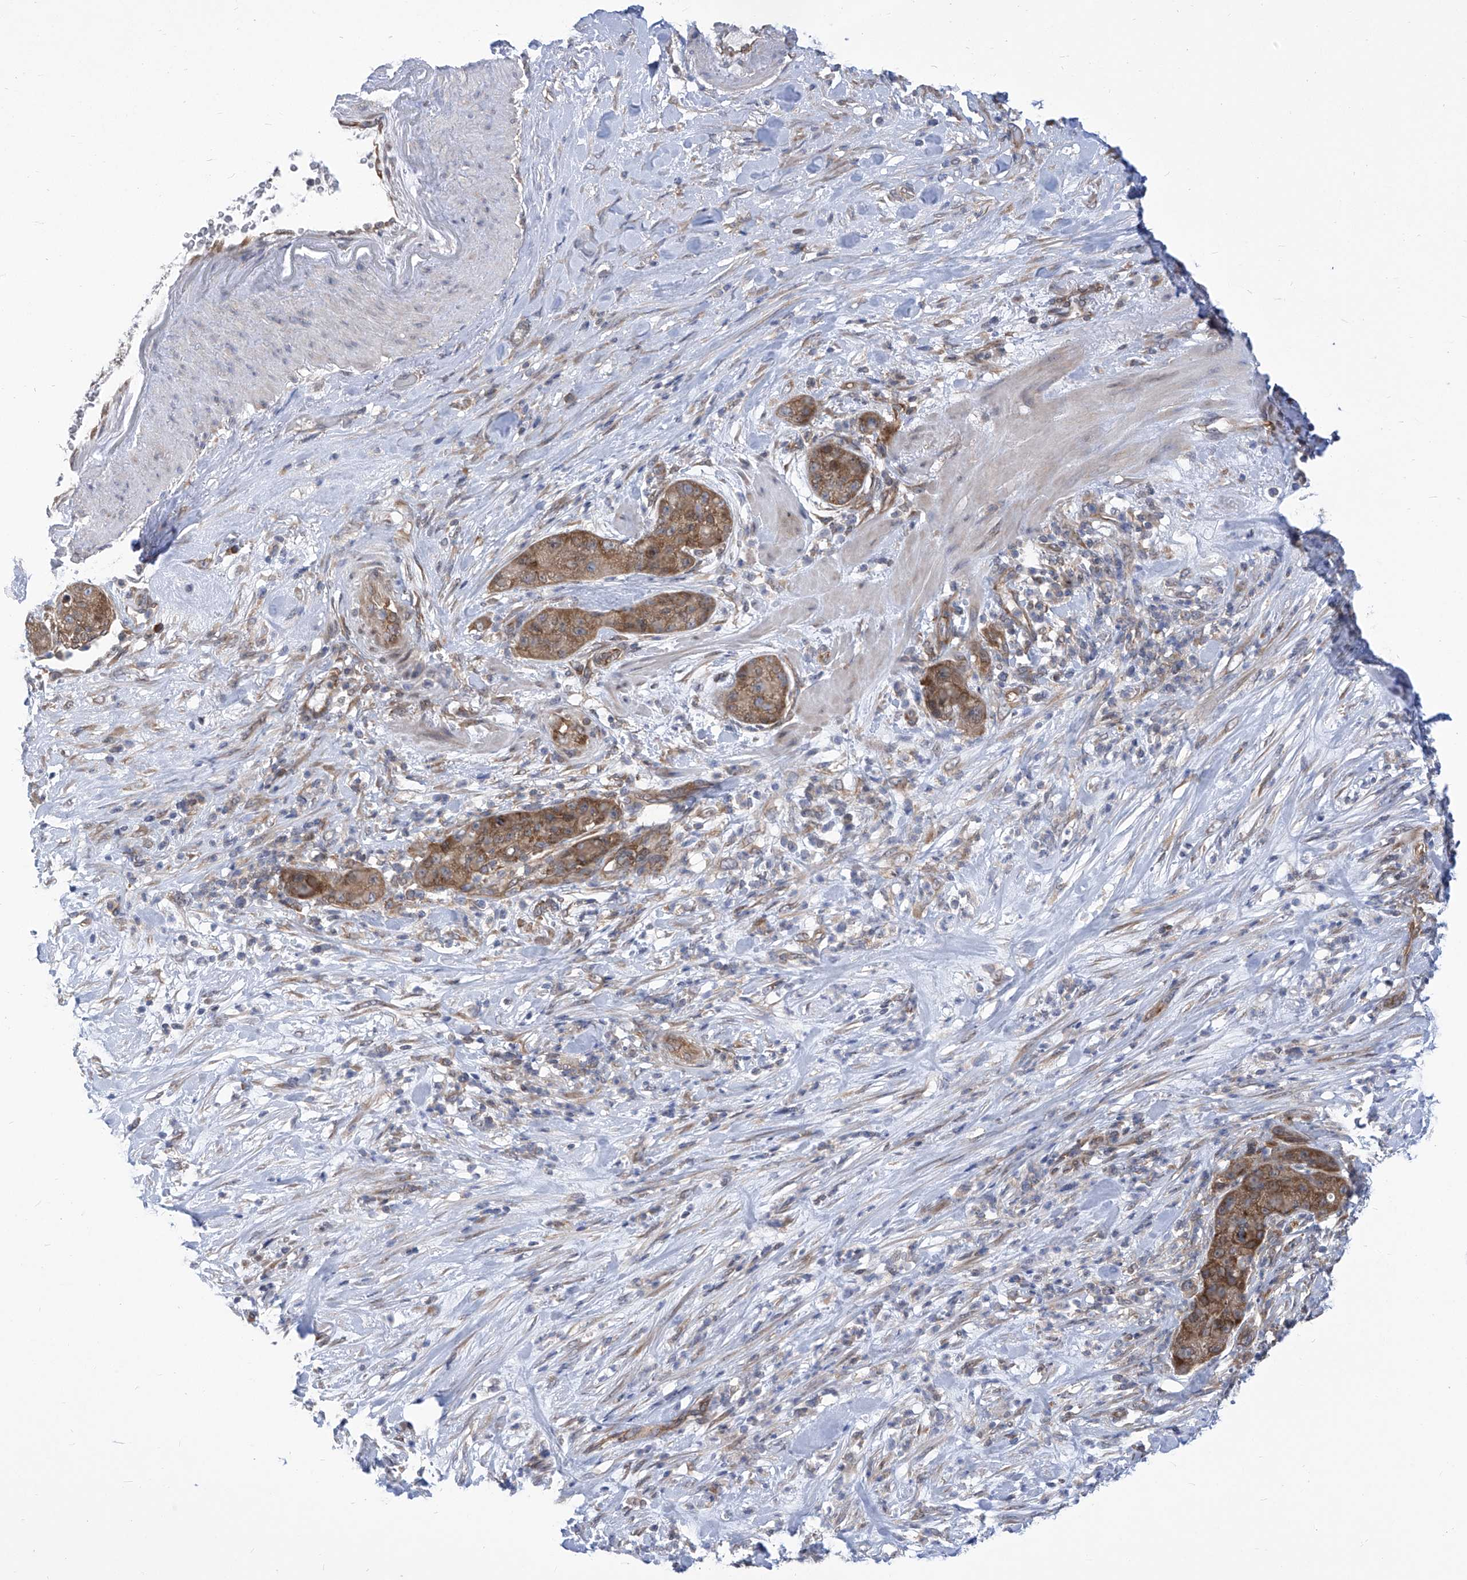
{"staining": {"intensity": "moderate", "quantity": ">75%", "location": "cytoplasmic/membranous"}, "tissue": "pancreatic cancer", "cell_type": "Tumor cells", "image_type": "cancer", "snomed": [{"axis": "morphology", "description": "Adenocarcinoma, NOS"}, {"axis": "topography", "description": "Pancreas"}], "caption": "This is an image of IHC staining of pancreatic cancer, which shows moderate expression in the cytoplasmic/membranous of tumor cells.", "gene": "EIF3M", "patient": {"sex": "female", "age": 78}}